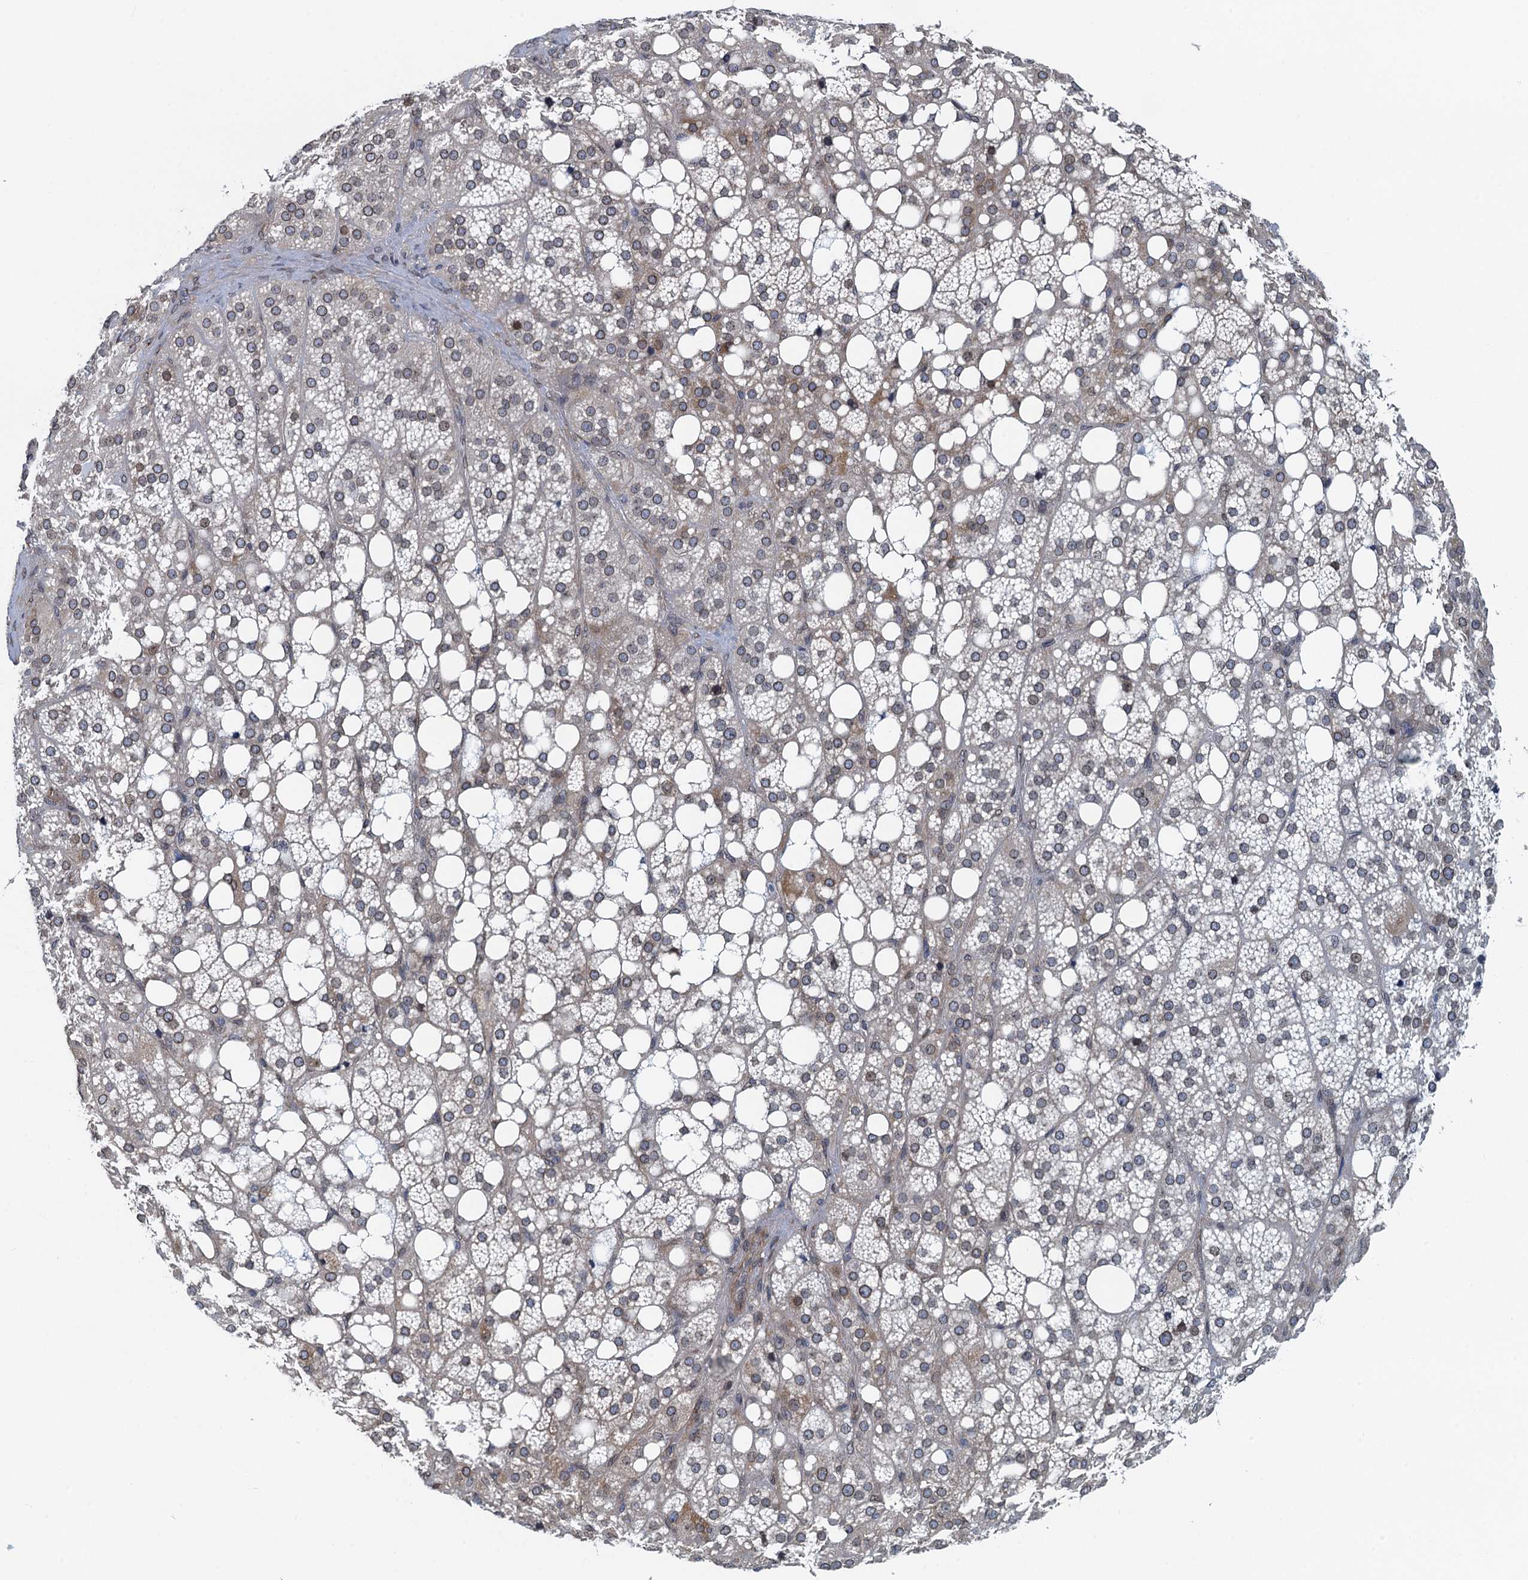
{"staining": {"intensity": "moderate", "quantity": "25%-75%", "location": "cytoplasmic/membranous"}, "tissue": "adrenal gland", "cell_type": "Glandular cells", "image_type": "normal", "snomed": [{"axis": "morphology", "description": "Normal tissue, NOS"}, {"axis": "topography", "description": "Adrenal gland"}], "caption": "Immunohistochemistry (IHC) micrograph of normal adrenal gland stained for a protein (brown), which shows medium levels of moderate cytoplasmic/membranous positivity in approximately 25%-75% of glandular cells.", "gene": "CCDC34", "patient": {"sex": "female", "age": 59}}